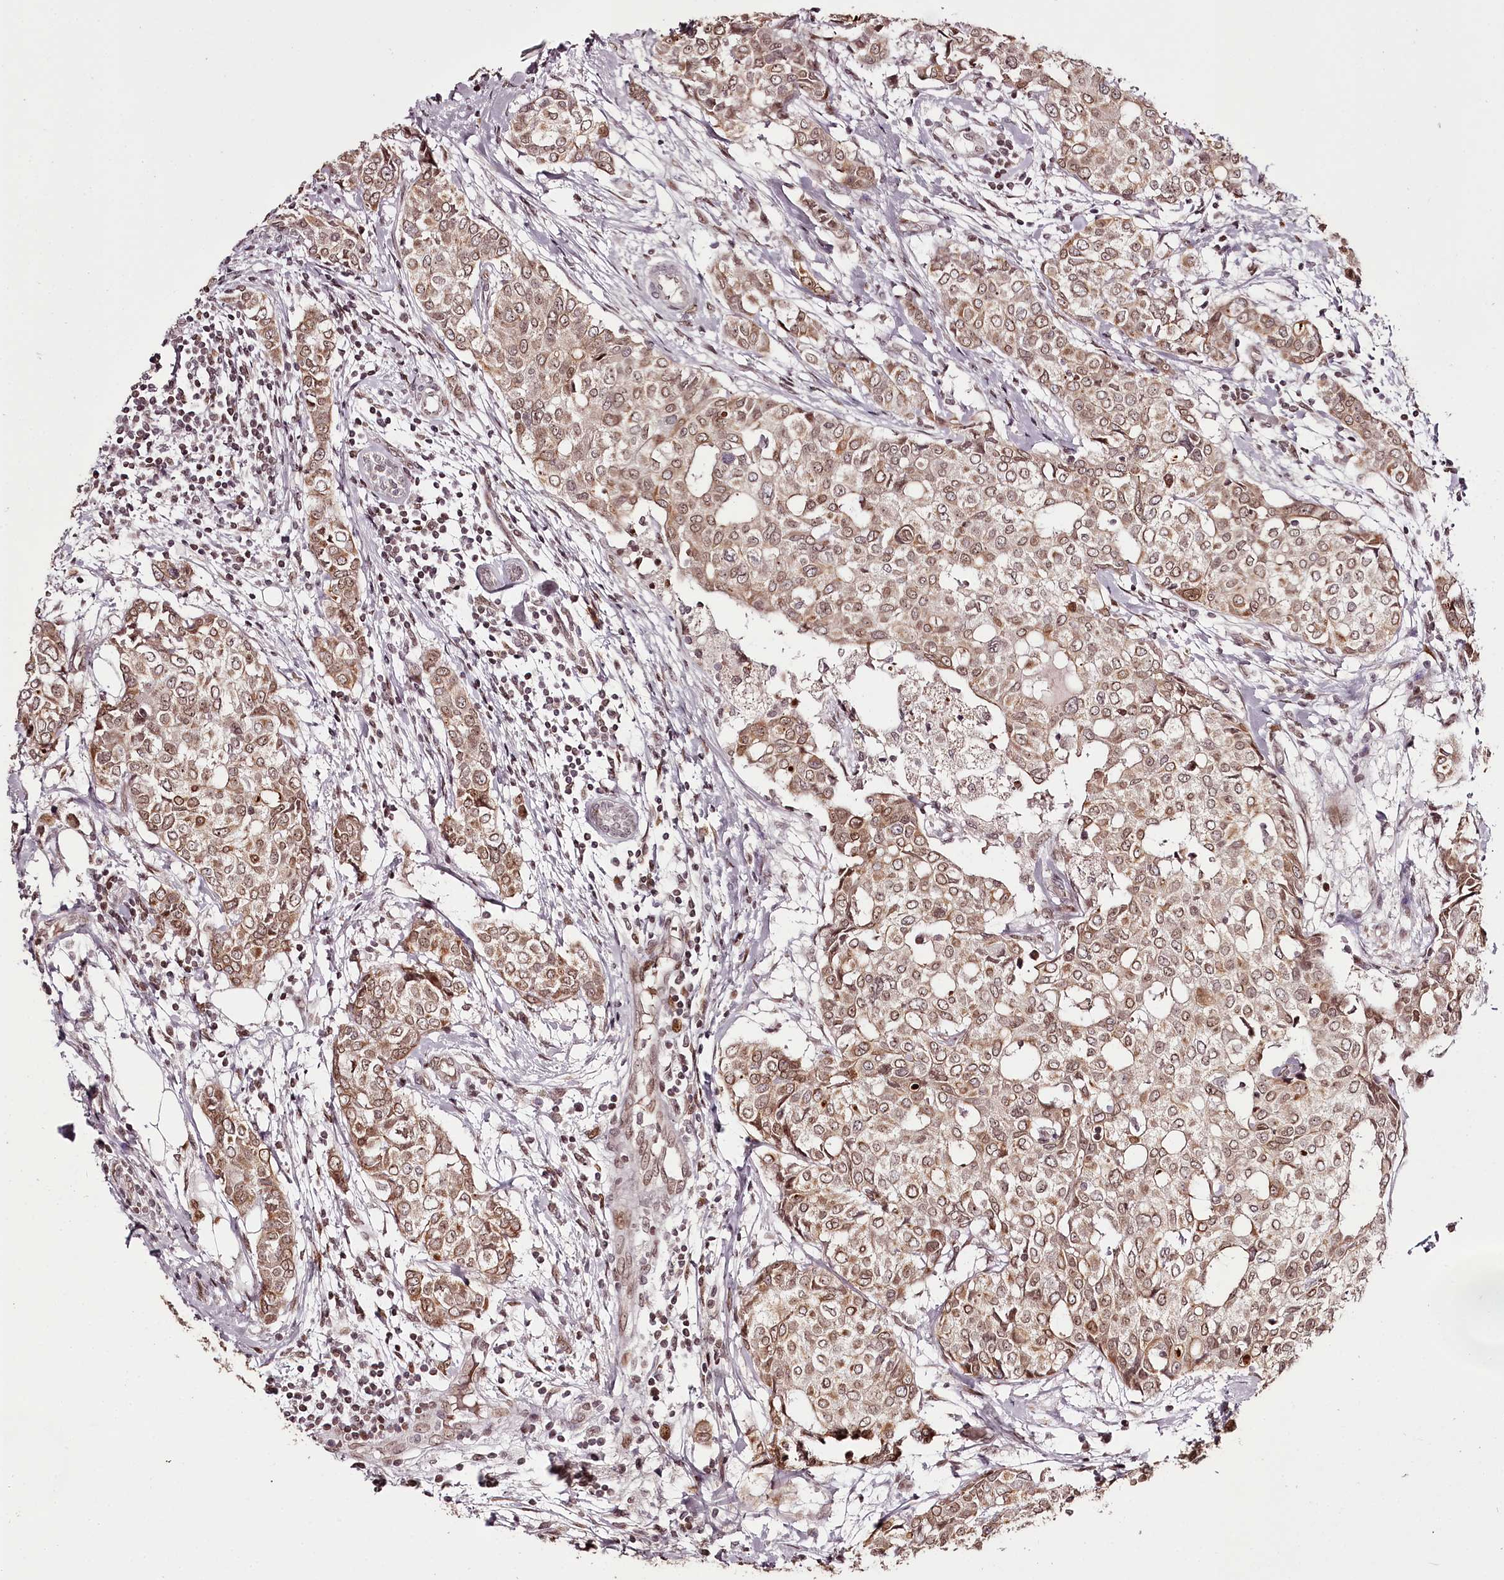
{"staining": {"intensity": "moderate", "quantity": ">75%", "location": "cytoplasmic/membranous,nuclear"}, "tissue": "breast cancer", "cell_type": "Tumor cells", "image_type": "cancer", "snomed": [{"axis": "morphology", "description": "Lobular carcinoma"}, {"axis": "topography", "description": "Breast"}], "caption": "Approximately >75% of tumor cells in breast cancer (lobular carcinoma) show moderate cytoplasmic/membranous and nuclear protein expression as visualized by brown immunohistochemical staining.", "gene": "THYN1", "patient": {"sex": "female", "age": 51}}